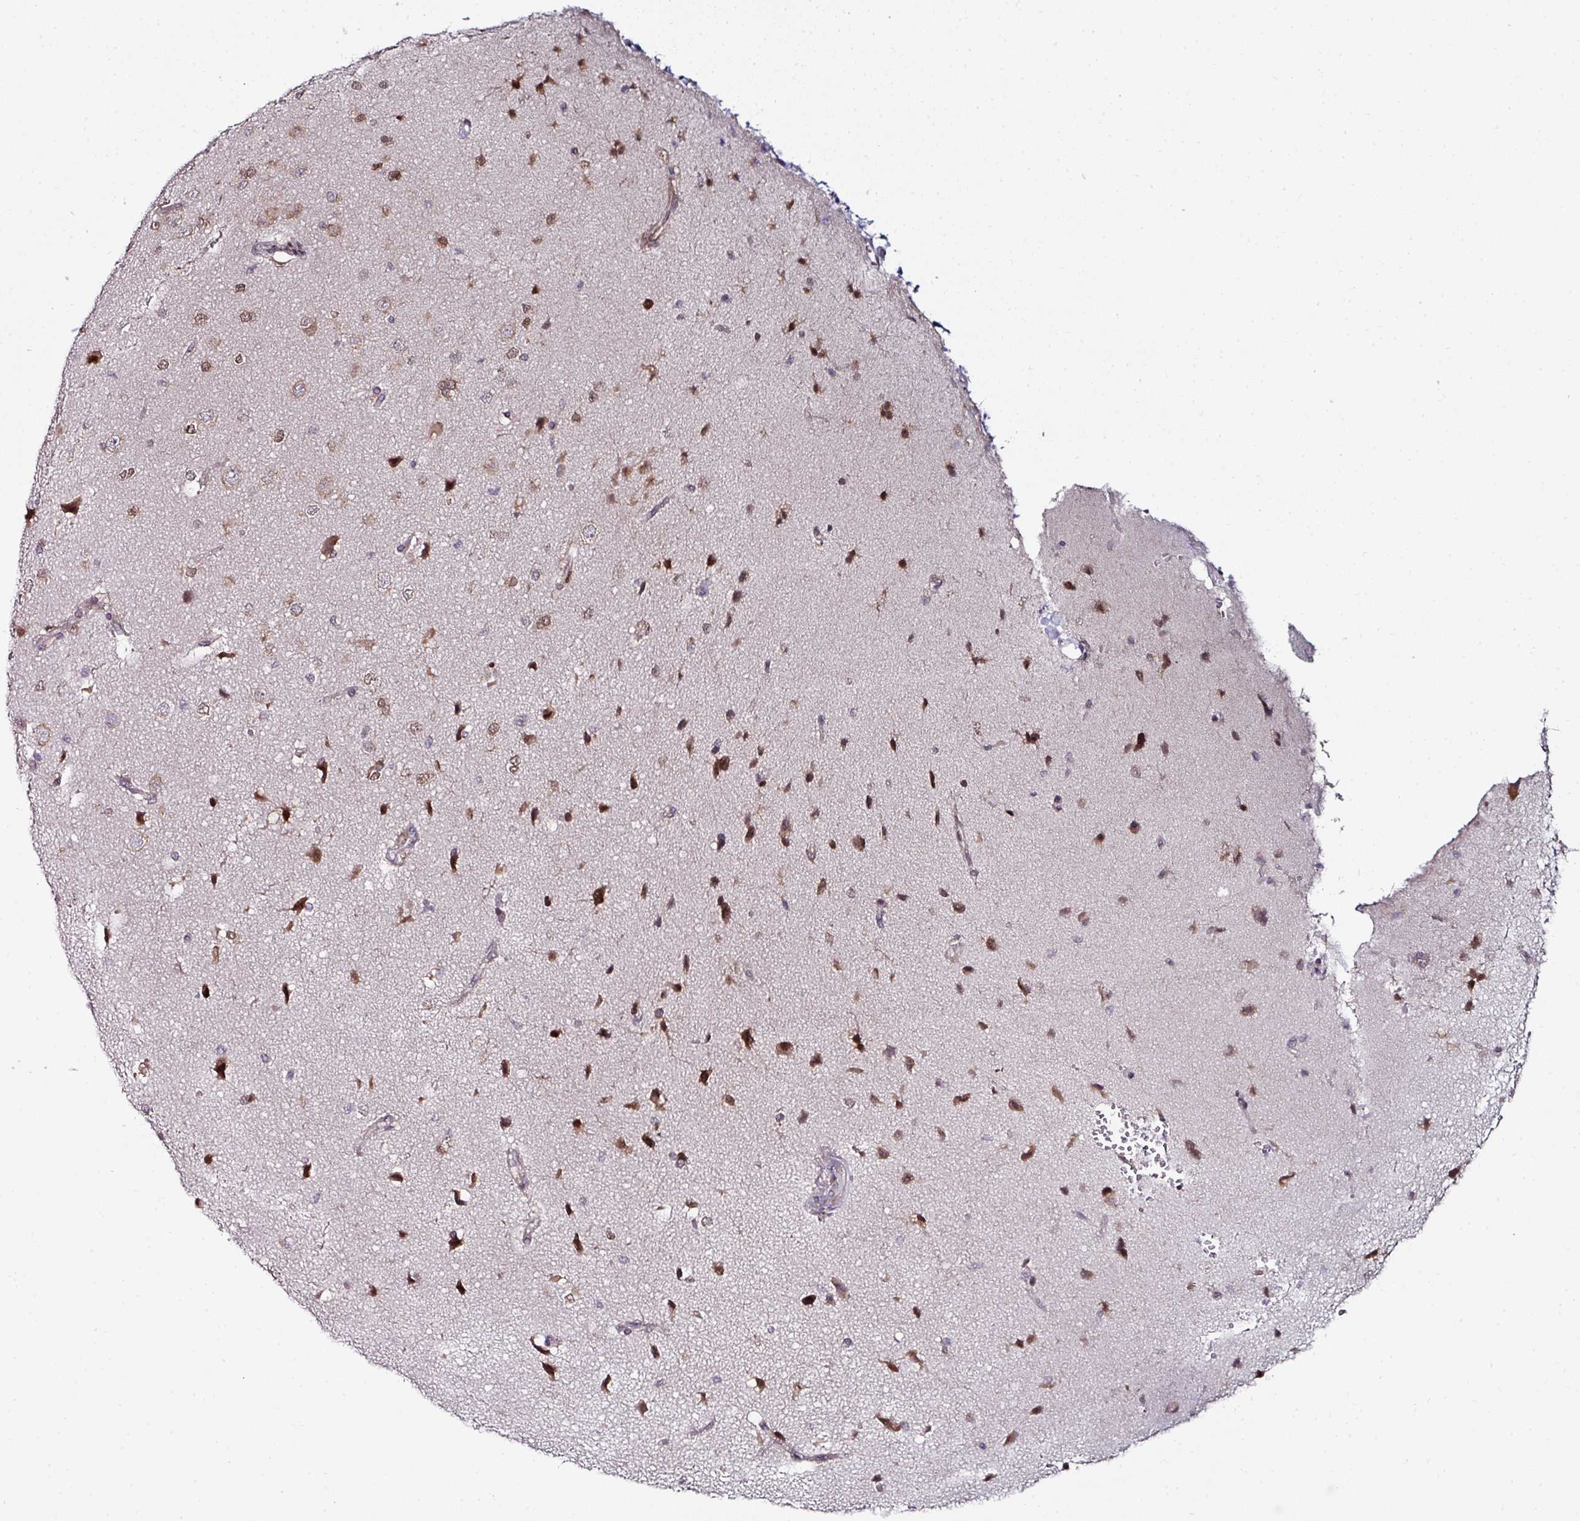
{"staining": {"intensity": "moderate", "quantity": ">75%", "location": "cytoplasmic/membranous,nuclear"}, "tissue": "glioma", "cell_type": "Tumor cells", "image_type": "cancer", "snomed": [{"axis": "morphology", "description": "Glioma, malignant, High grade"}, {"axis": "topography", "description": "Brain"}], "caption": "An immunohistochemistry (IHC) histopathology image of neoplastic tissue is shown. Protein staining in brown shows moderate cytoplasmic/membranous and nuclear positivity in high-grade glioma (malignant) within tumor cells. (Stains: DAB (3,3'-diaminobenzidine) in brown, nuclei in blue, Microscopy: brightfield microscopy at high magnification).", "gene": "APOLD1", "patient": {"sex": "male", "age": 72}}